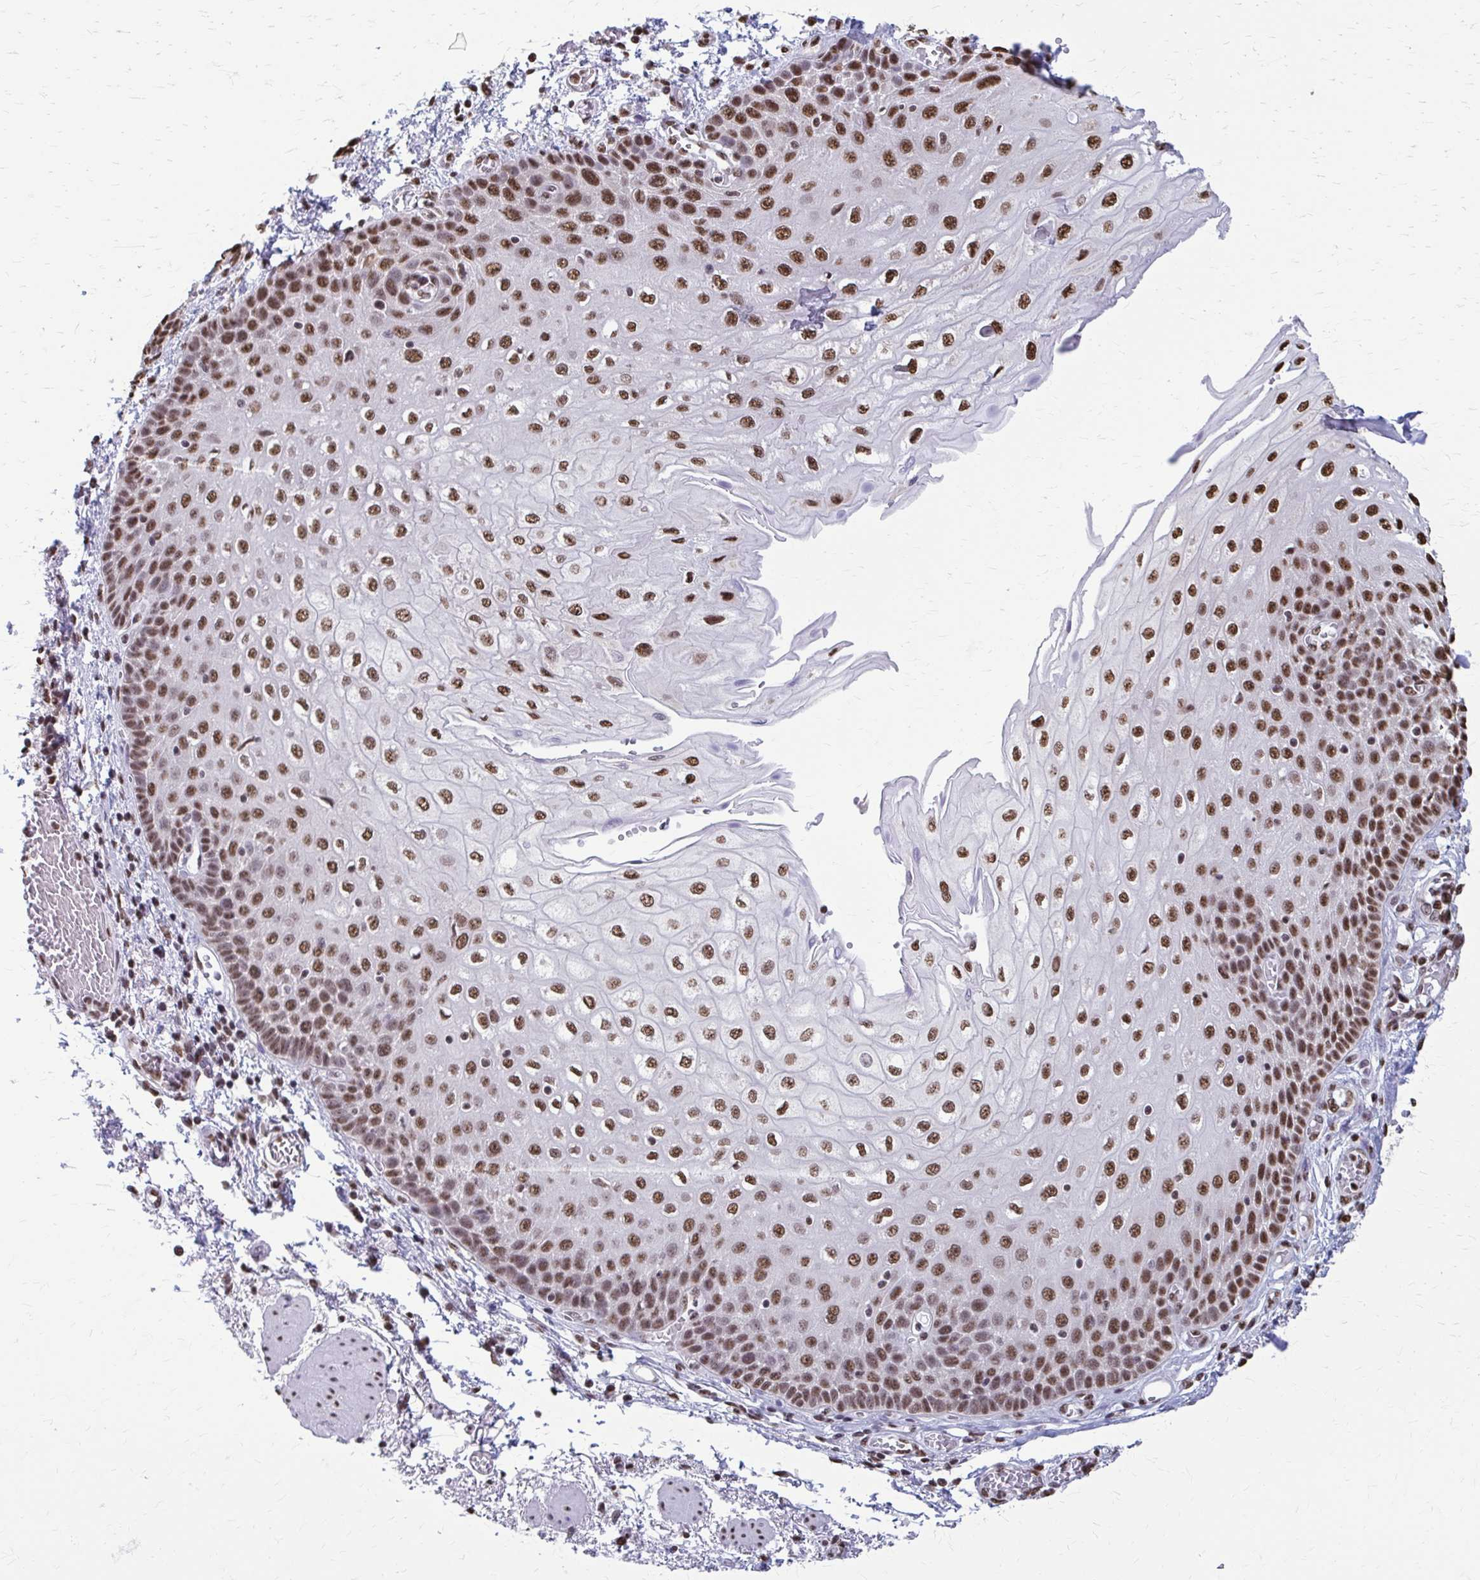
{"staining": {"intensity": "moderate", "quantity": ">75%", "location": "nuclear"}, "tissue": "esophagus", "cell_type": "Squamous epithelial cells", "image_type": "normal", "snomed": [{"axis": "morphology", "description": "Normal tissue, NOS"}, {"axis": "morphology", "description": "Adenocarcinoma, NOS"}, {"axis": "topography", "description": "Esophagus"}], "caption": "Esophagus stained with IHC displays moderate nuclear positivity in approximately >75% of squamous epithelial cells.", "gene": "SNRPA", "patient": {"sex": "male", "age": 81}}